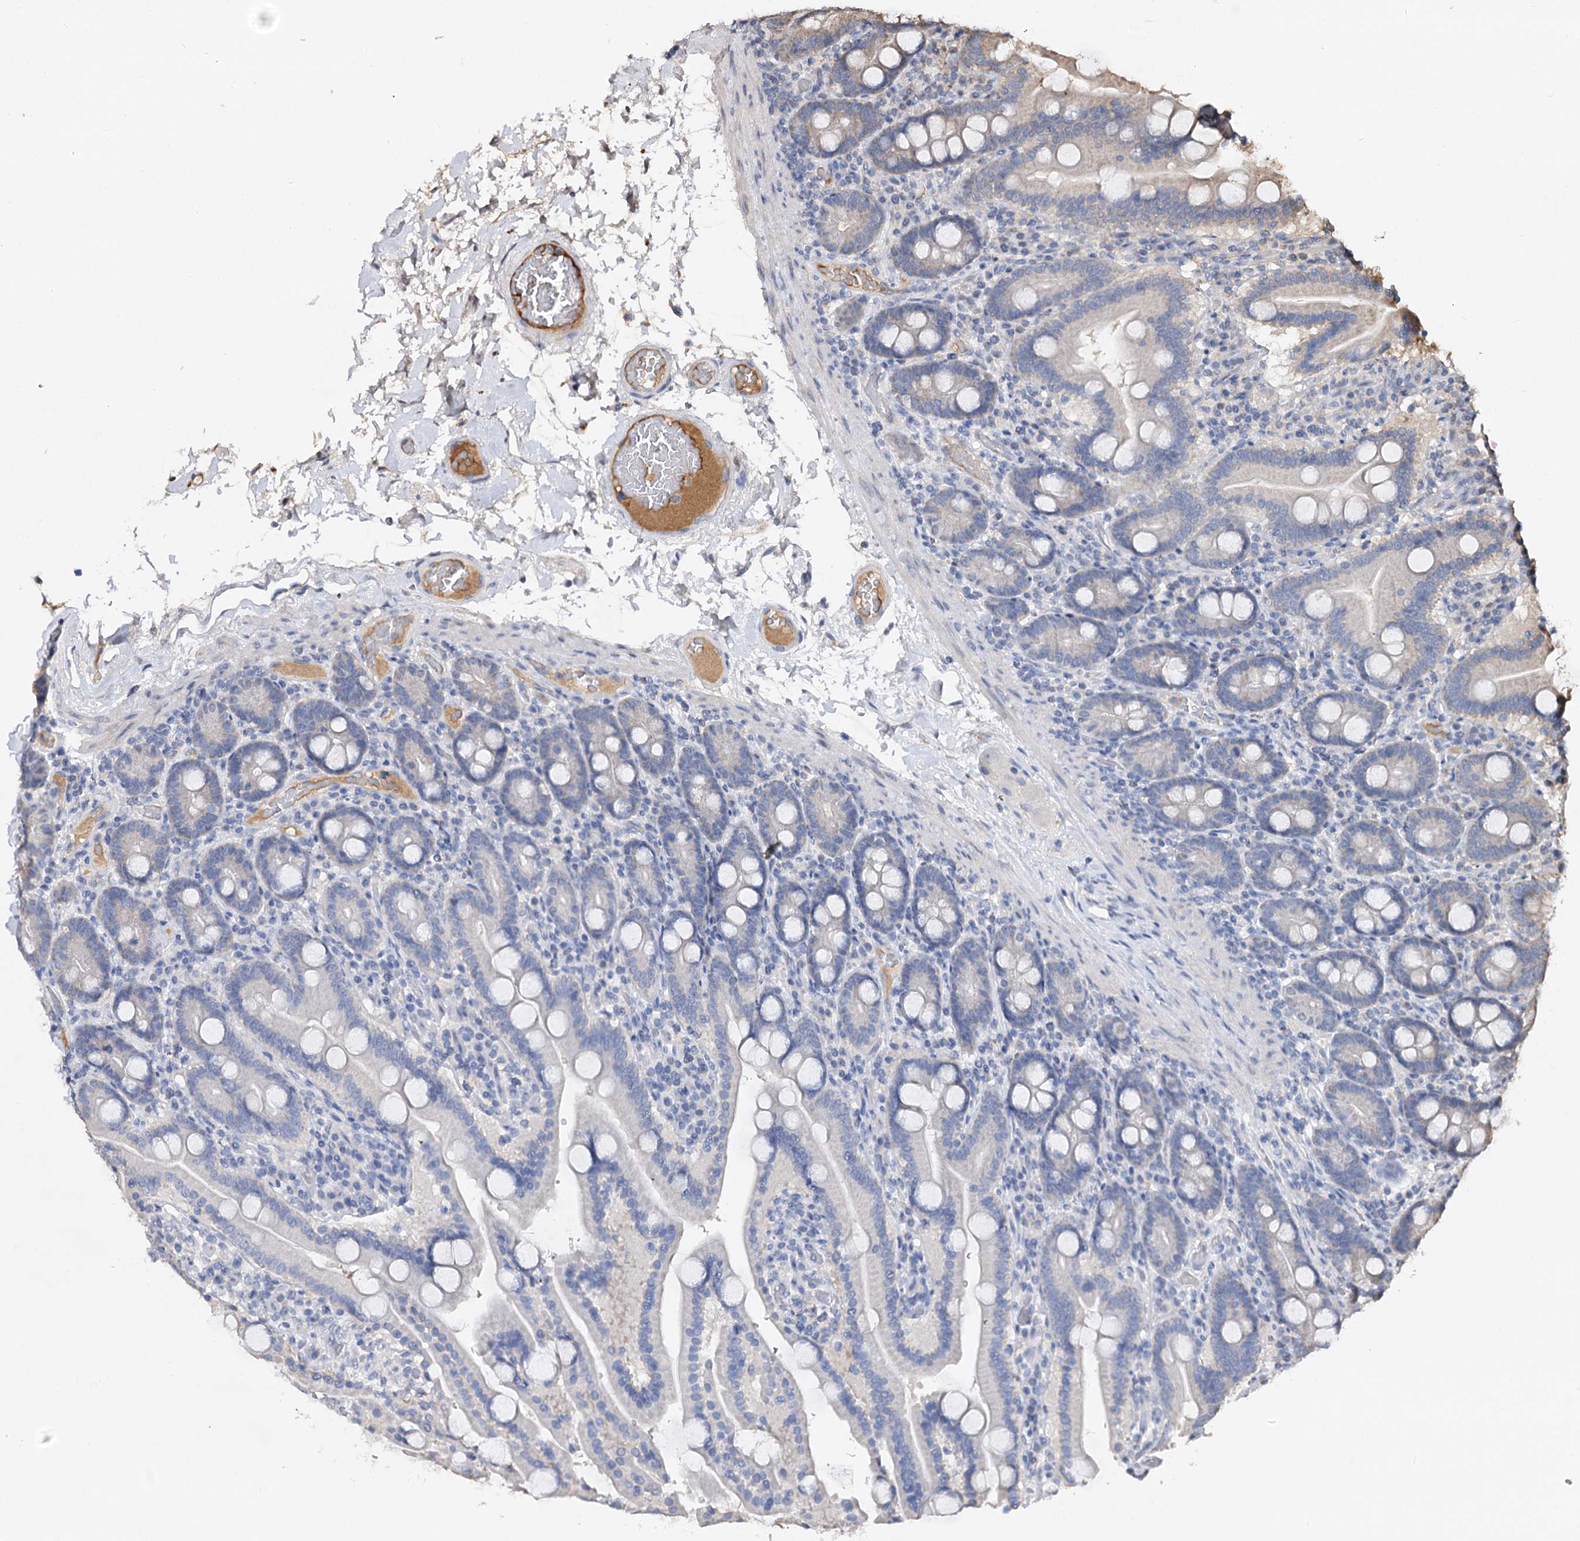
{"staining": {"intensity": "moderate", "quantity": "25%-75%", "location": "cytoplasmic/membranous"}, "tissue": "duodenum", "cell_type": "Glandular cells", "image_type": "normal", "snomed": [{"axis": "morphology", "description": "Normal tissue, NOS"}, {"axis": "topography", "description": "Duodenum"}], "caption": "Duodenum stained with immunohistochemistry shows moderate cytoplasmic/membranous positivity in approximately 25%-75% of glandular cells.", "gene": "ARL13A", "patient": {"sex": "male", "age": 55}}